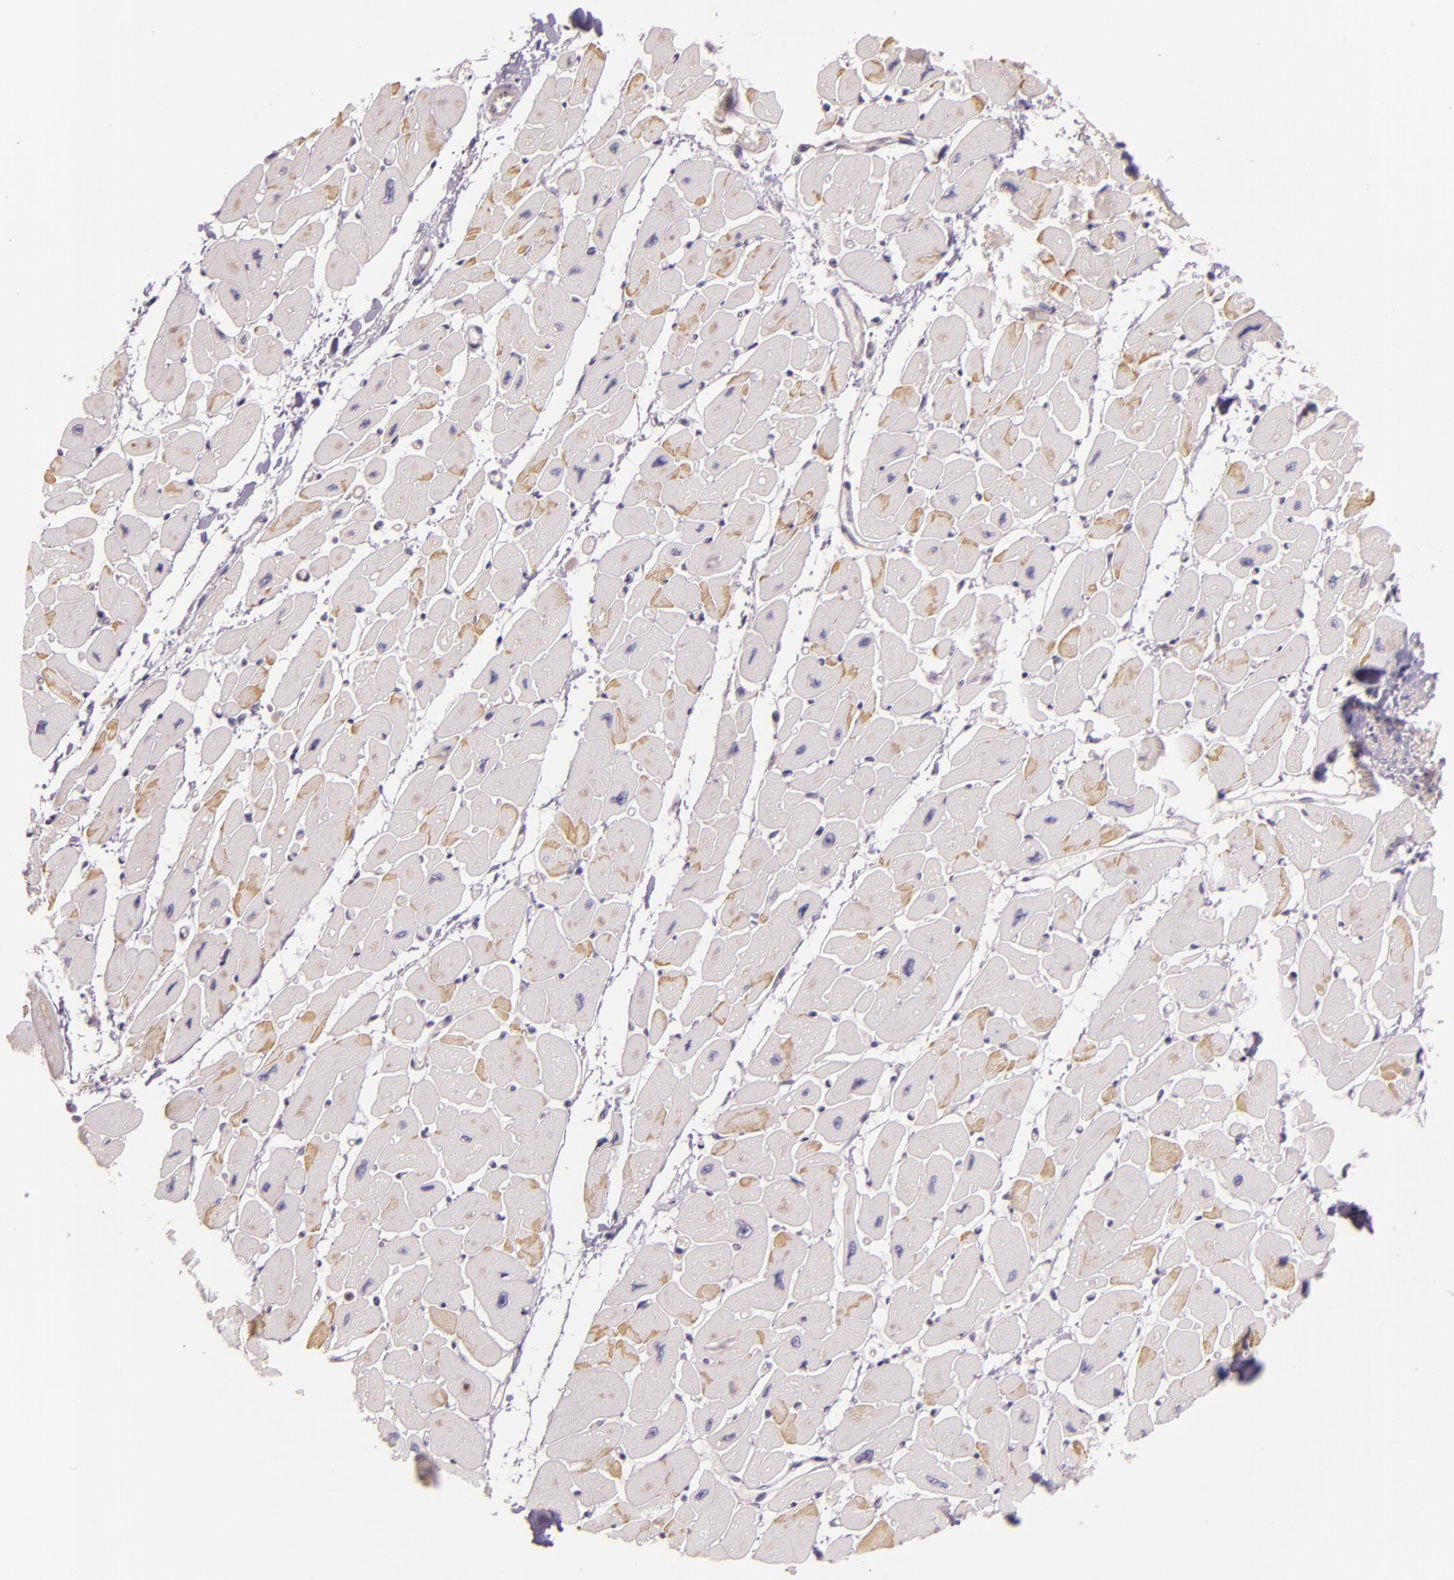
{"staining": {"intensity": "negative", "quantity": "none", "location": "none"}, "tissue": "heart muscle", "cell_type": "Cardiomyocytes", "image_type": "normal", "snomed": [{"axis": "morphology", "description": "Normal tissue, NOS"}, {"axis": "topography", "description": "Heart"}], "caption": "IHC of normal heart muscle reveals no expression in cardiomyocytes. Nuclei are stained in blue.", "gene": "ARMH4", "patient": {"sex": "female", "age": 54}}